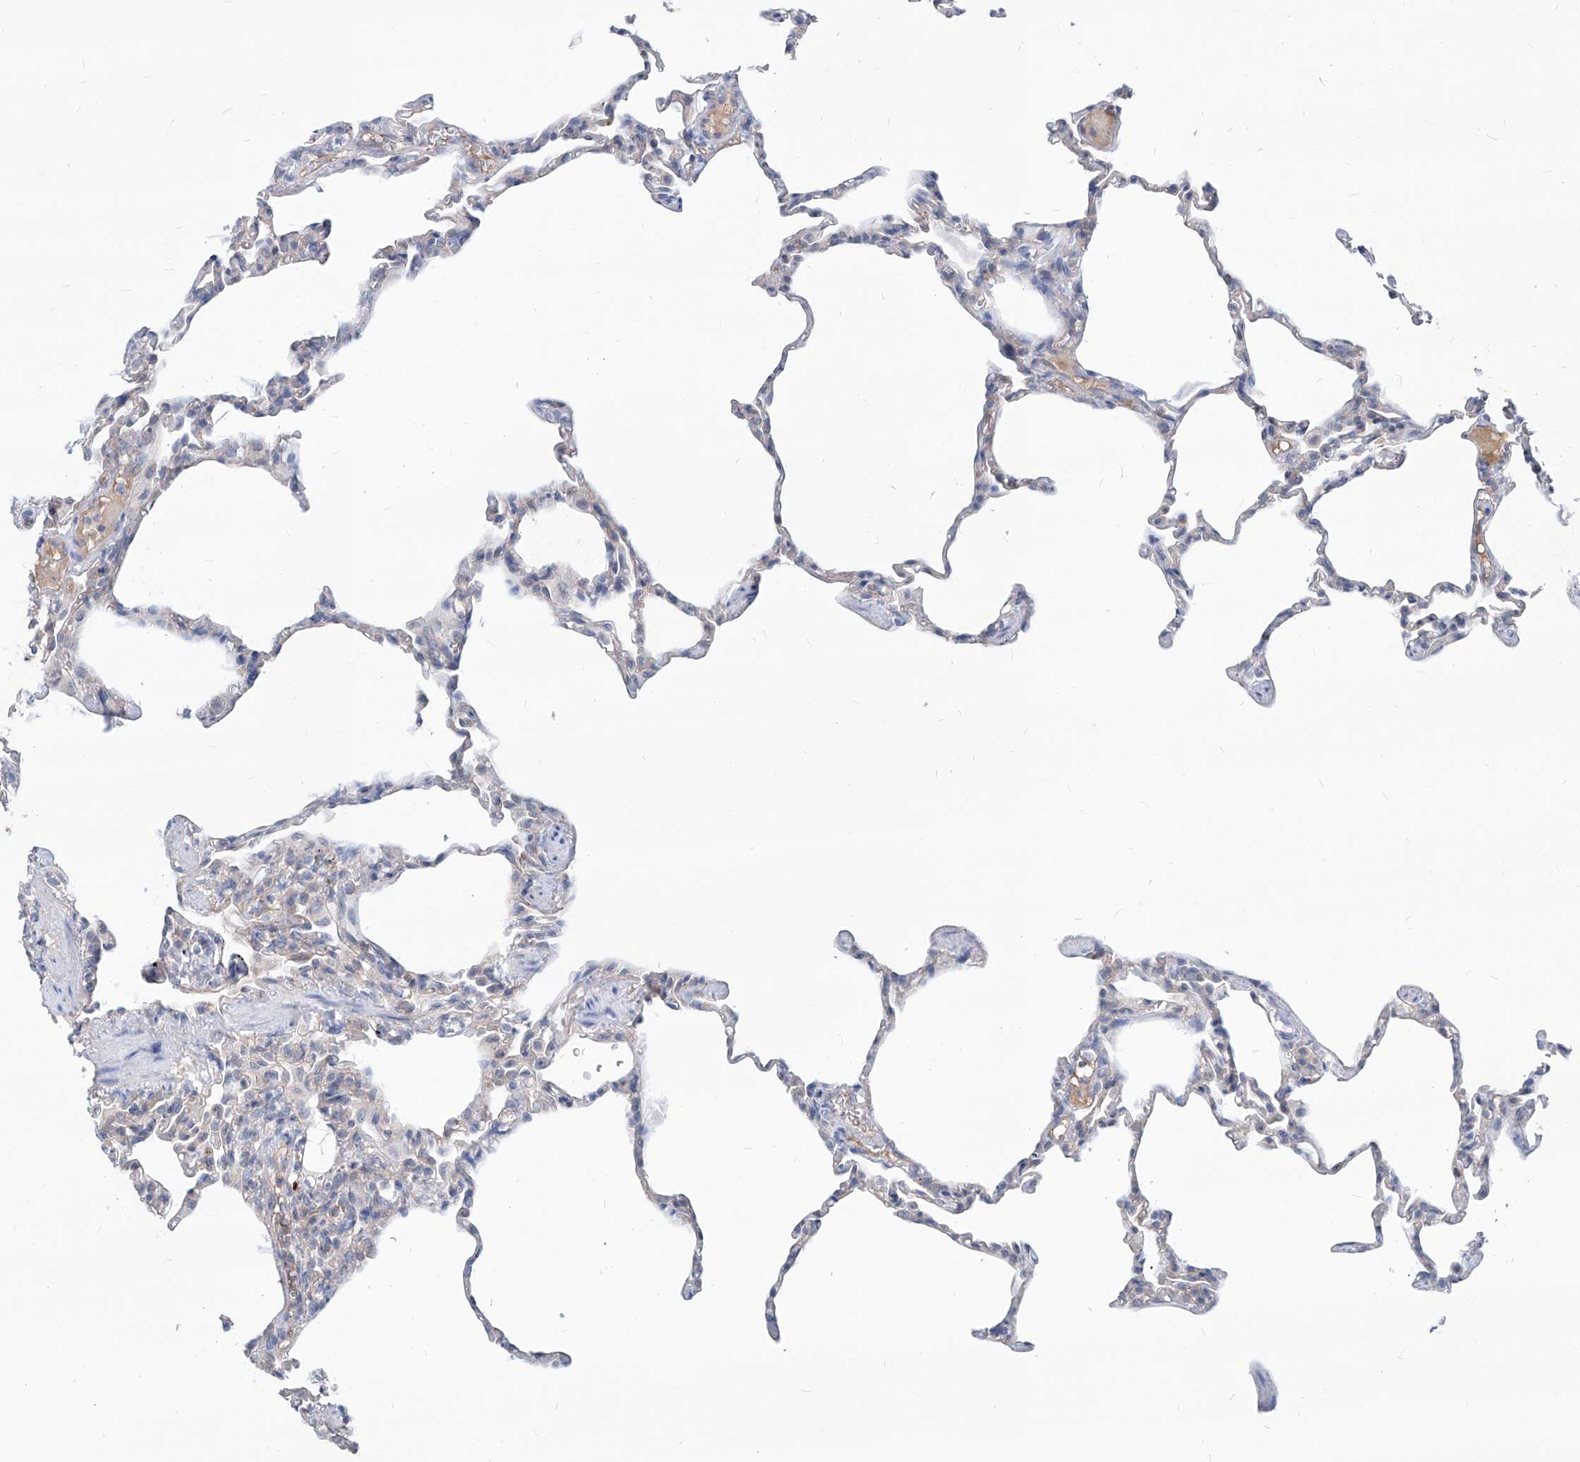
{"staining": {"intensity": "negative", "quantity": "none", "location": "none"}, "tissue": "lung", "cell_type": "Alveolar cells", "image_type": "normal", "snomed": [{"axis": "morphology", "description": "Normal tissue, NOS"}, {"axis": "topography", "description": "Lung"}], "caption": "DAB (3,3'-diaminobenzidine) immunohistochemical staining of benign human lung demonstrates no significant expression in alveolar cells.", "gene": "AKAP10", "patient": {"sex": "male", "age": 20}}